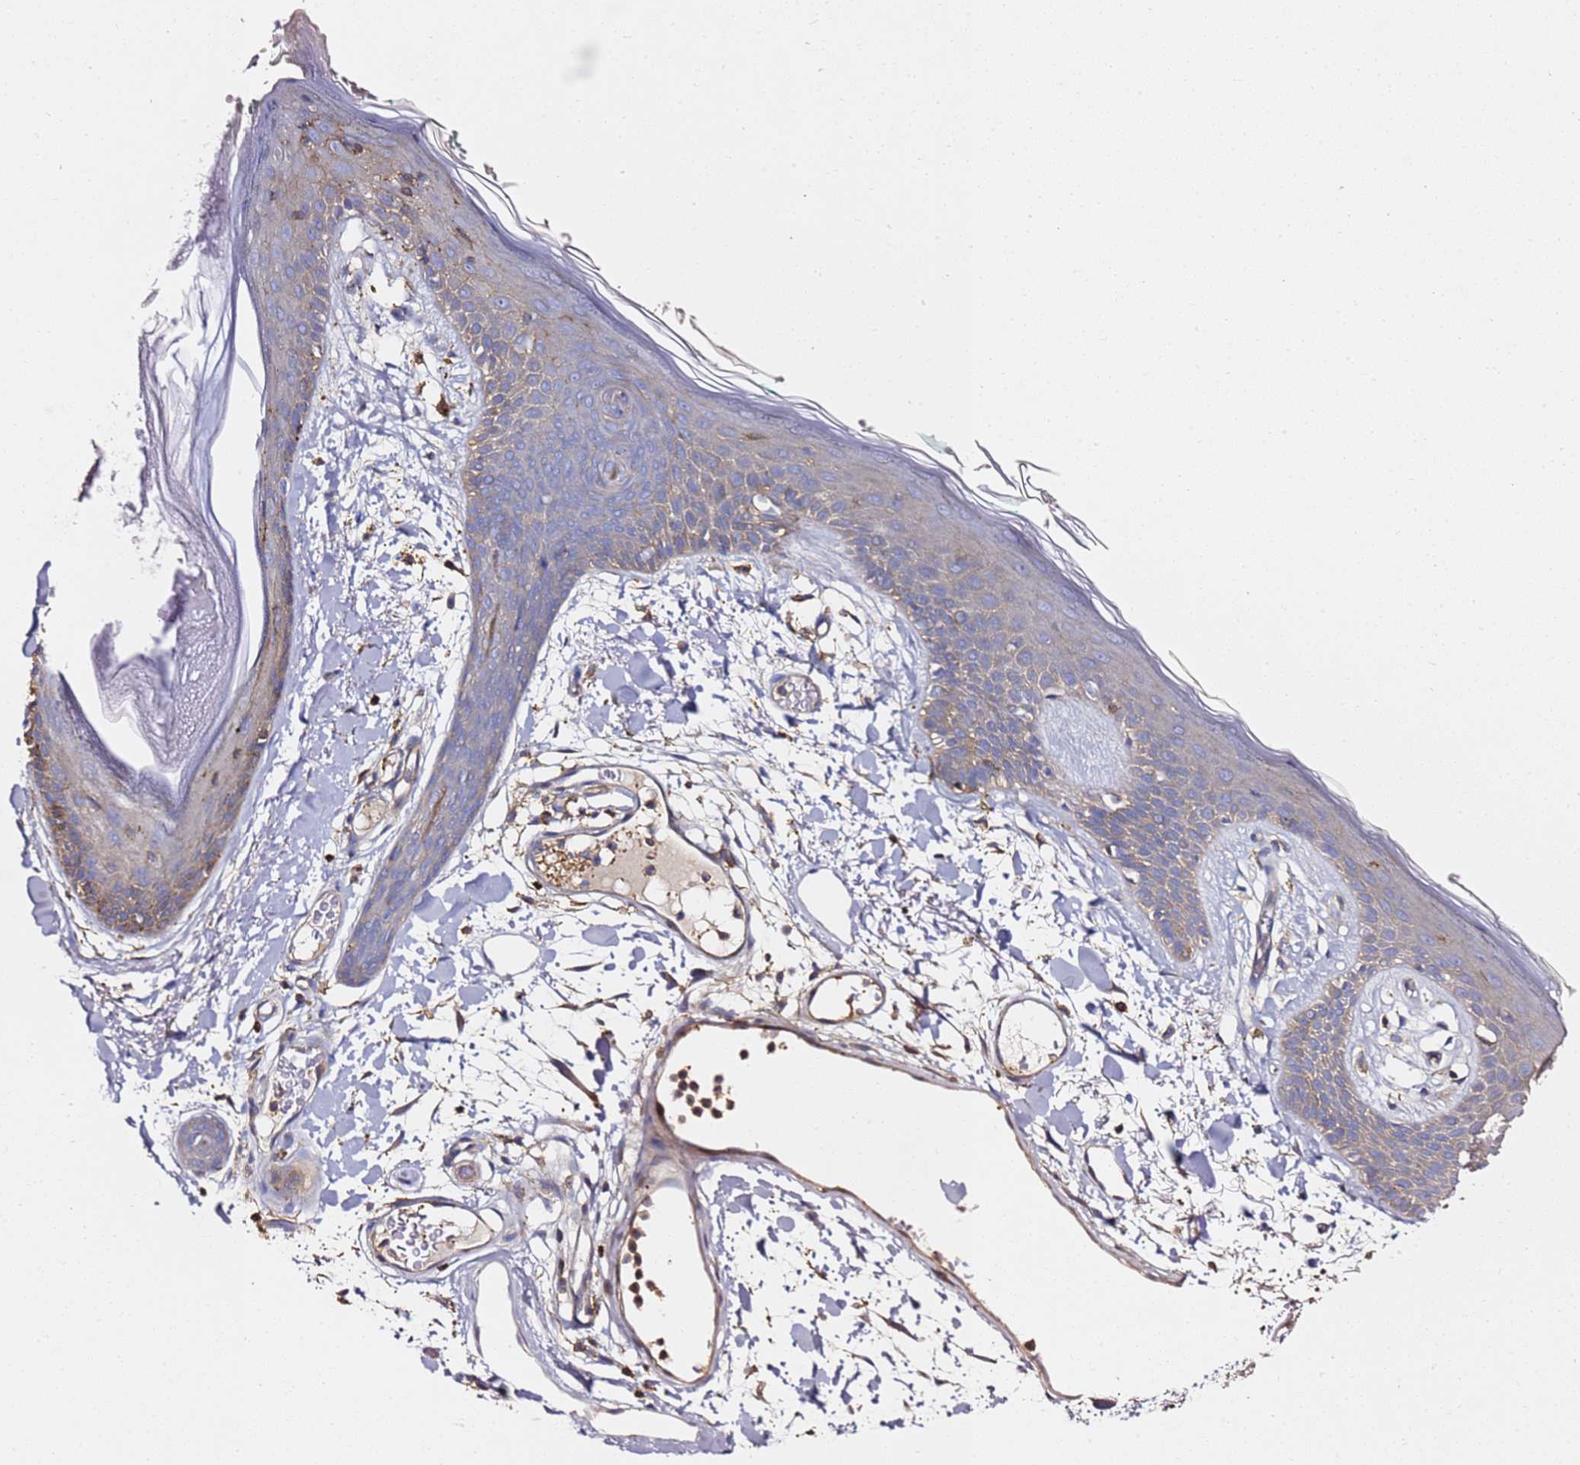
{"staining": {"intensity": "moderate", "quantity": ">75%", "location": "cytoplasmic/membranous"}, "tissue": "skin", "cell_type": "Fibroblasts", "image_type": "normal", "snomed": [{"axis": "morphology", "description": "Normal tissue, NOS"}, {"axis": "topography", "description": "Skin"}], "caption": "DAB immunohistochemical staining of unremarkable skin reveals moderate cytoplasmic/membranous protein positivity in about >75% of fibroblasts.", "gene": "ZFP36L2", "patient": {"sex": "male", "age": 79}}